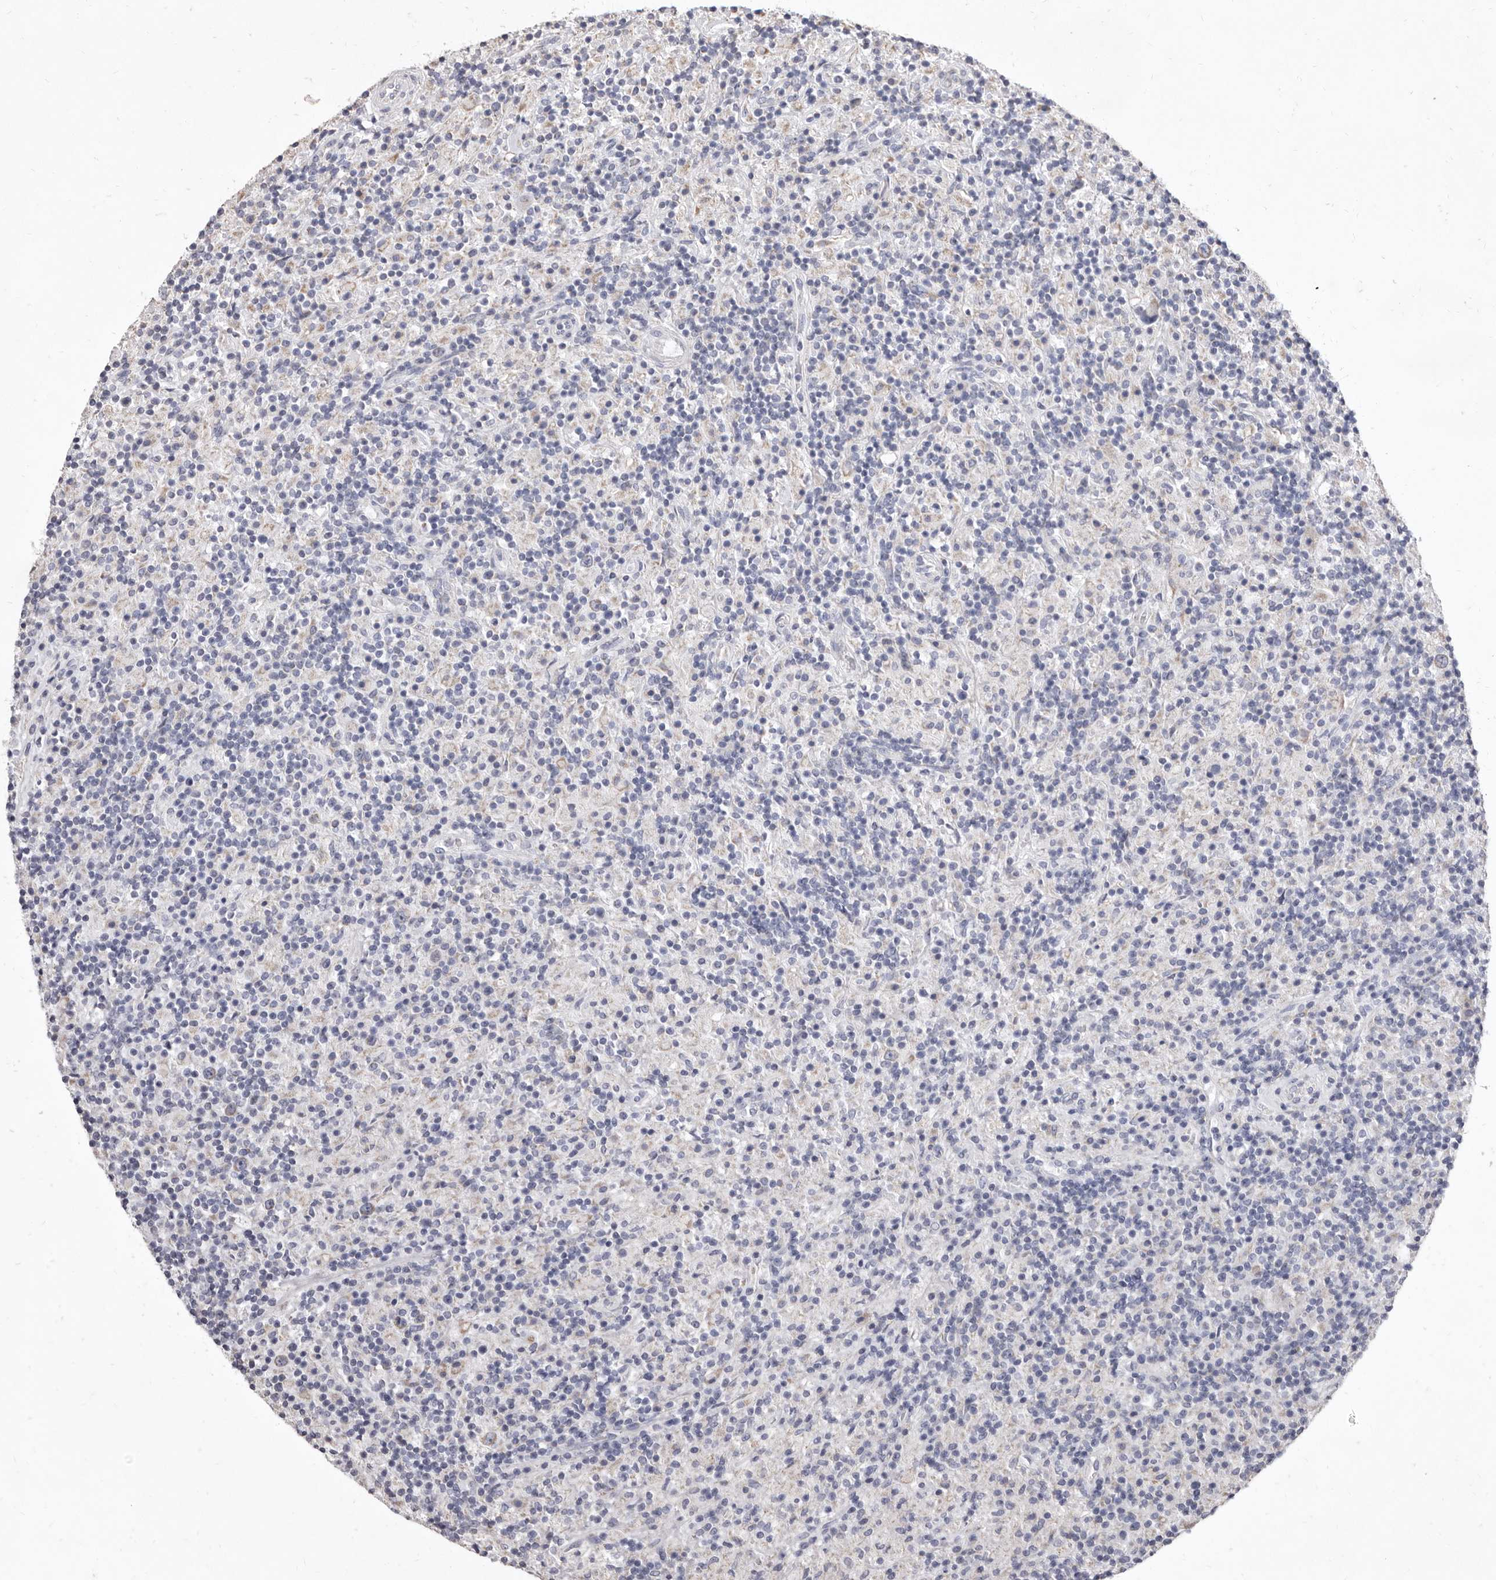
{"staining": {"intensity": "negative", "quantity": "none", "location": "none"}, "tissue": "lymphoma", "cell_type": "Tumor cells", "image_type": "cancer", "snomed": [{"axis": "morphology", "description": "Hodgkin's disease, NOS"}, {"axis": "topography", "description": "Lymph node"}], "caption": "This is an IHC histopathology image of human lymphoma. There is no expression in tumor cells.", "gene": "CYP2E1", "patient": {"sex": "male", "age": 70}}